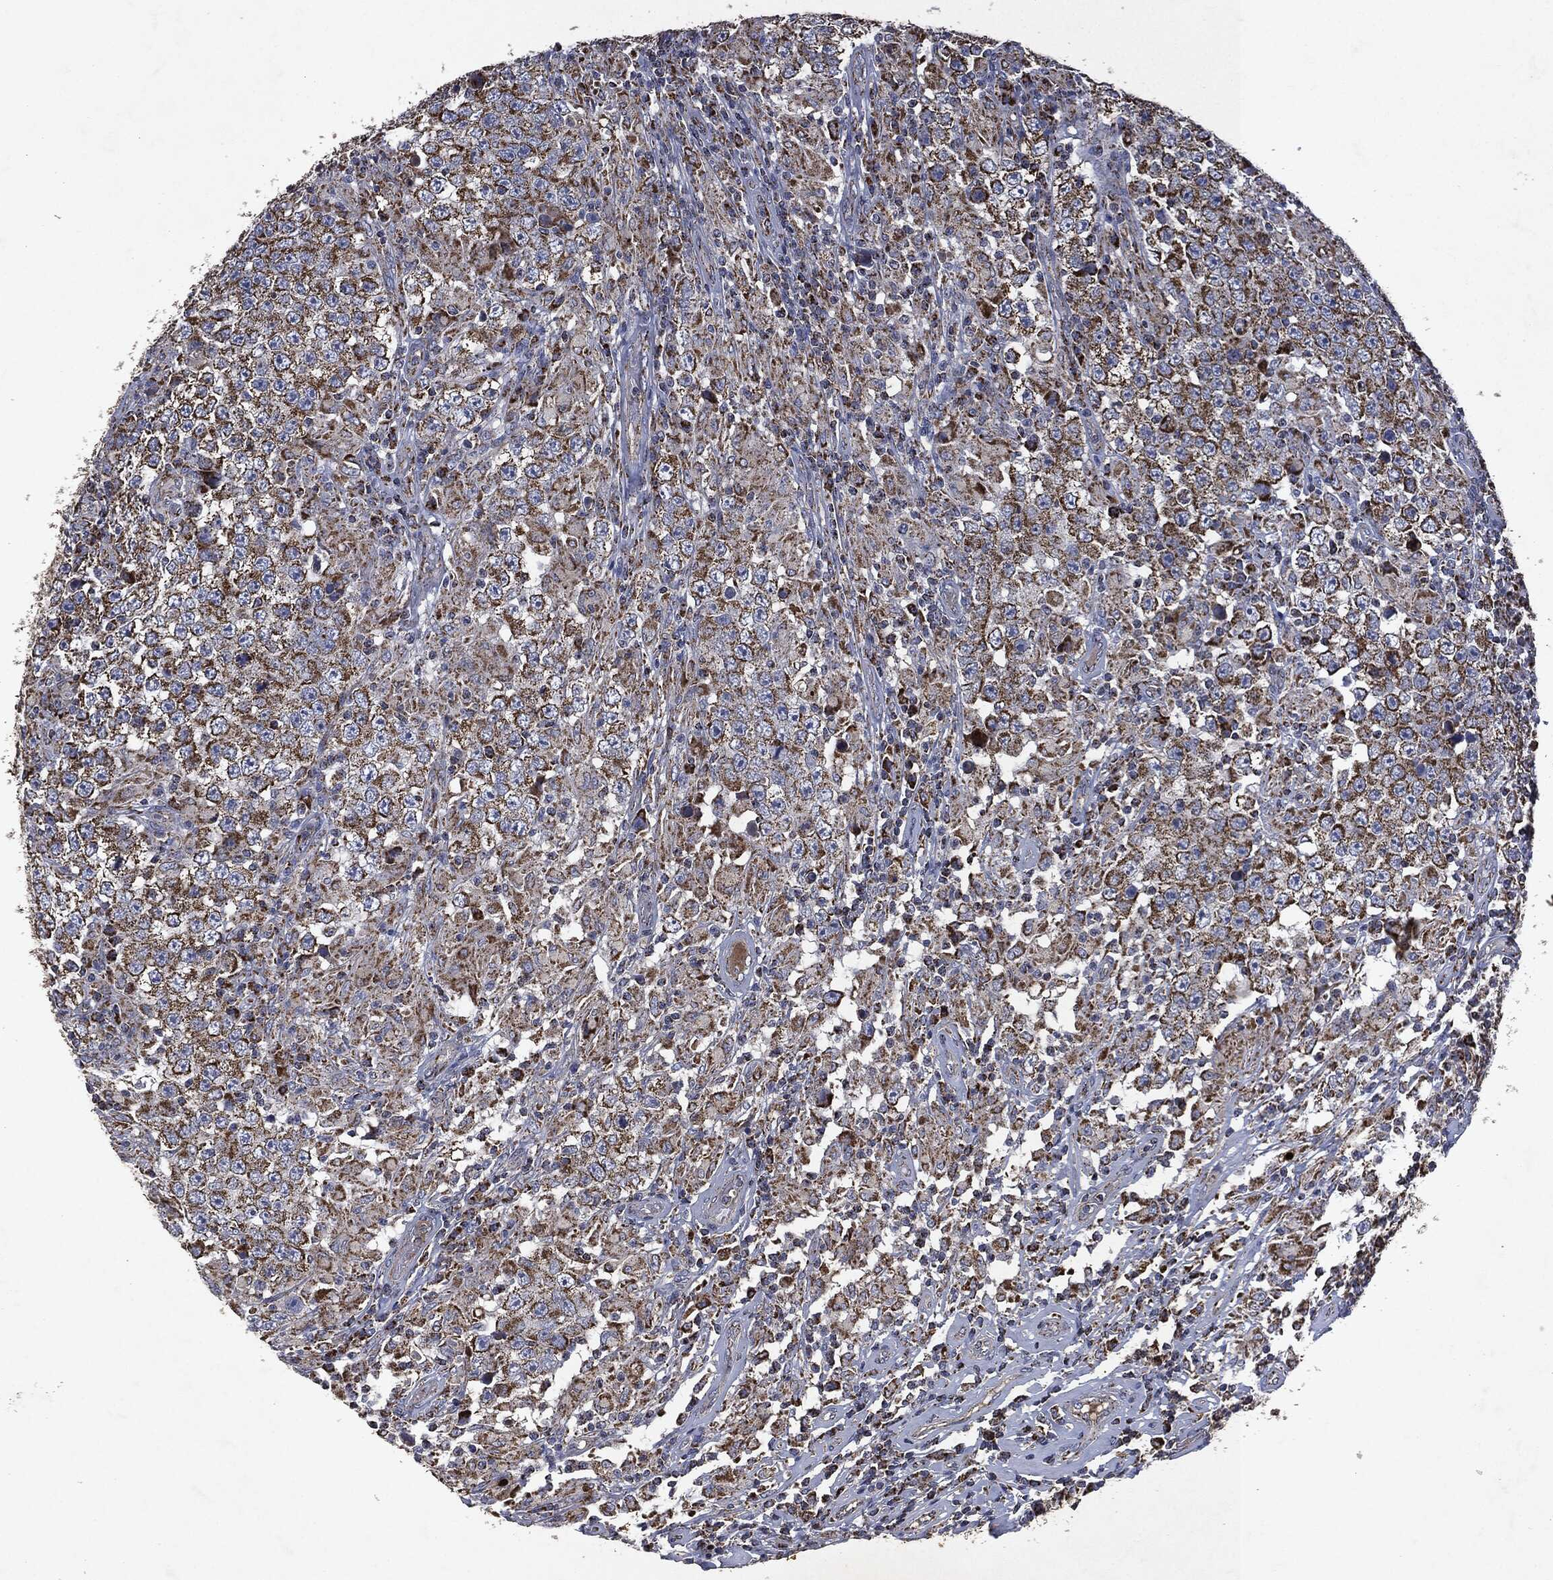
{"staining": {"intensity": "moderate", "quantity": ">75%", "location": "cytoplasmic/membranous"}, "tissue": "testis cancer", "cell_type": "Tumor cells", "image_type": "cancer", "snomed": [{"axis": "morphology", "description": "Seminoma, NOS"}, {"axis": "morphology", "description": "Carcinoma, Embryonal, NOS"}, {"axis": "topography", "description": "Testis"}], "caption": "Testis embryonal carcinoma stained for a protein (brown) exhibits moderate cytoplasmic/membranous positive expression in approximately >75% of tumor cells.", "gene": "RYK", "patient": {"sex": "male", "age": 41}}